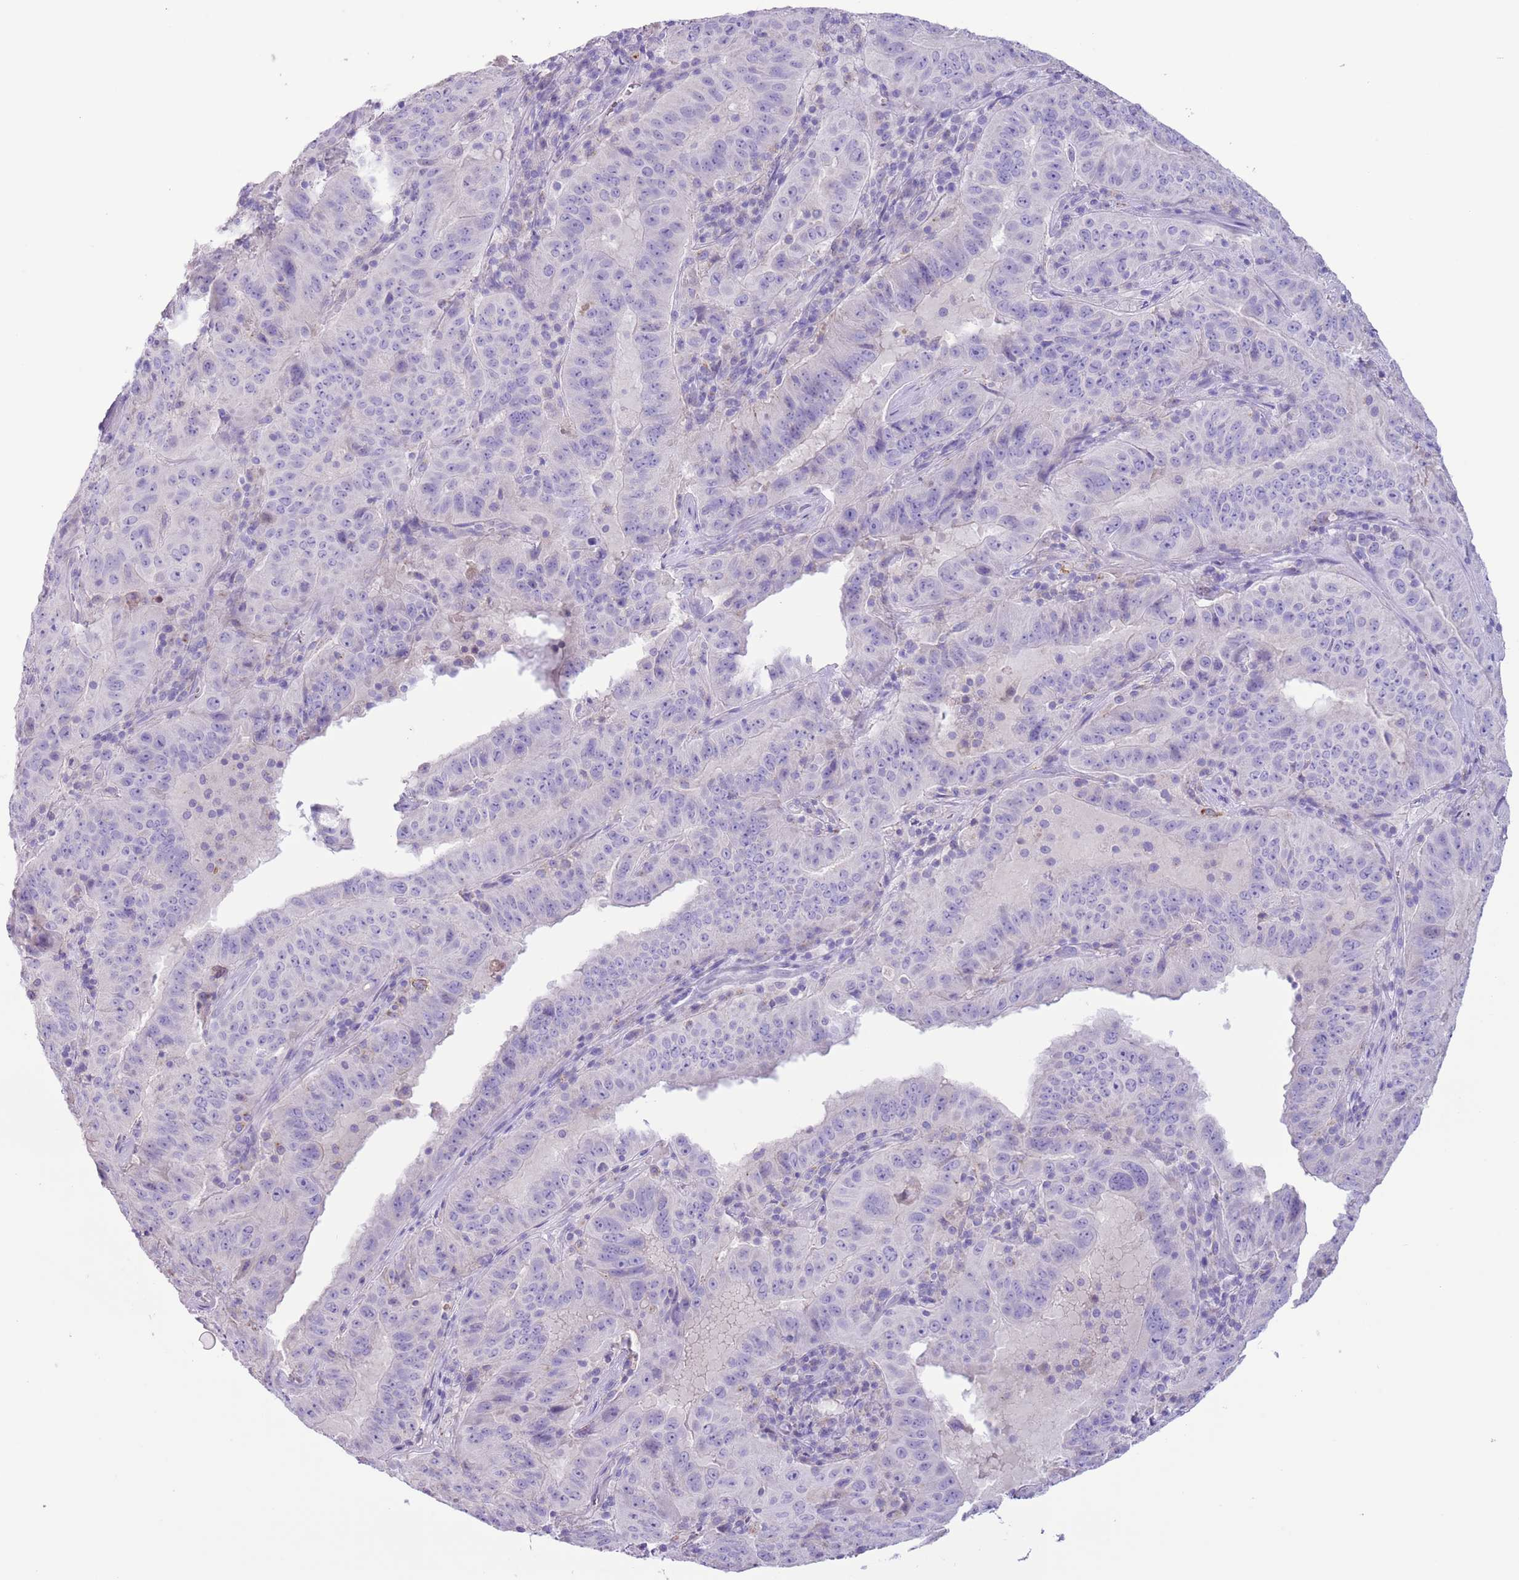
{"staining": {"intensity": "negative", "quantity": "none", "location": "none"}, "tissue": "pancreatic cancer", "cell_type": "Tumor cells", "image_type": "cancer", "snomed": [{"axis": "morphology", "description": "Adenocarcinoma, NOS"}, {"axis": "topography", "description": "Pancreas"}], "caption": "The immunohistochemistry (IHC) histopathology image has no significant staining in tumor cells of pancreatic adenocarcinoma tissue.", "gene": "ZNF697", "patient": {"sex": "male", "age": 63}}